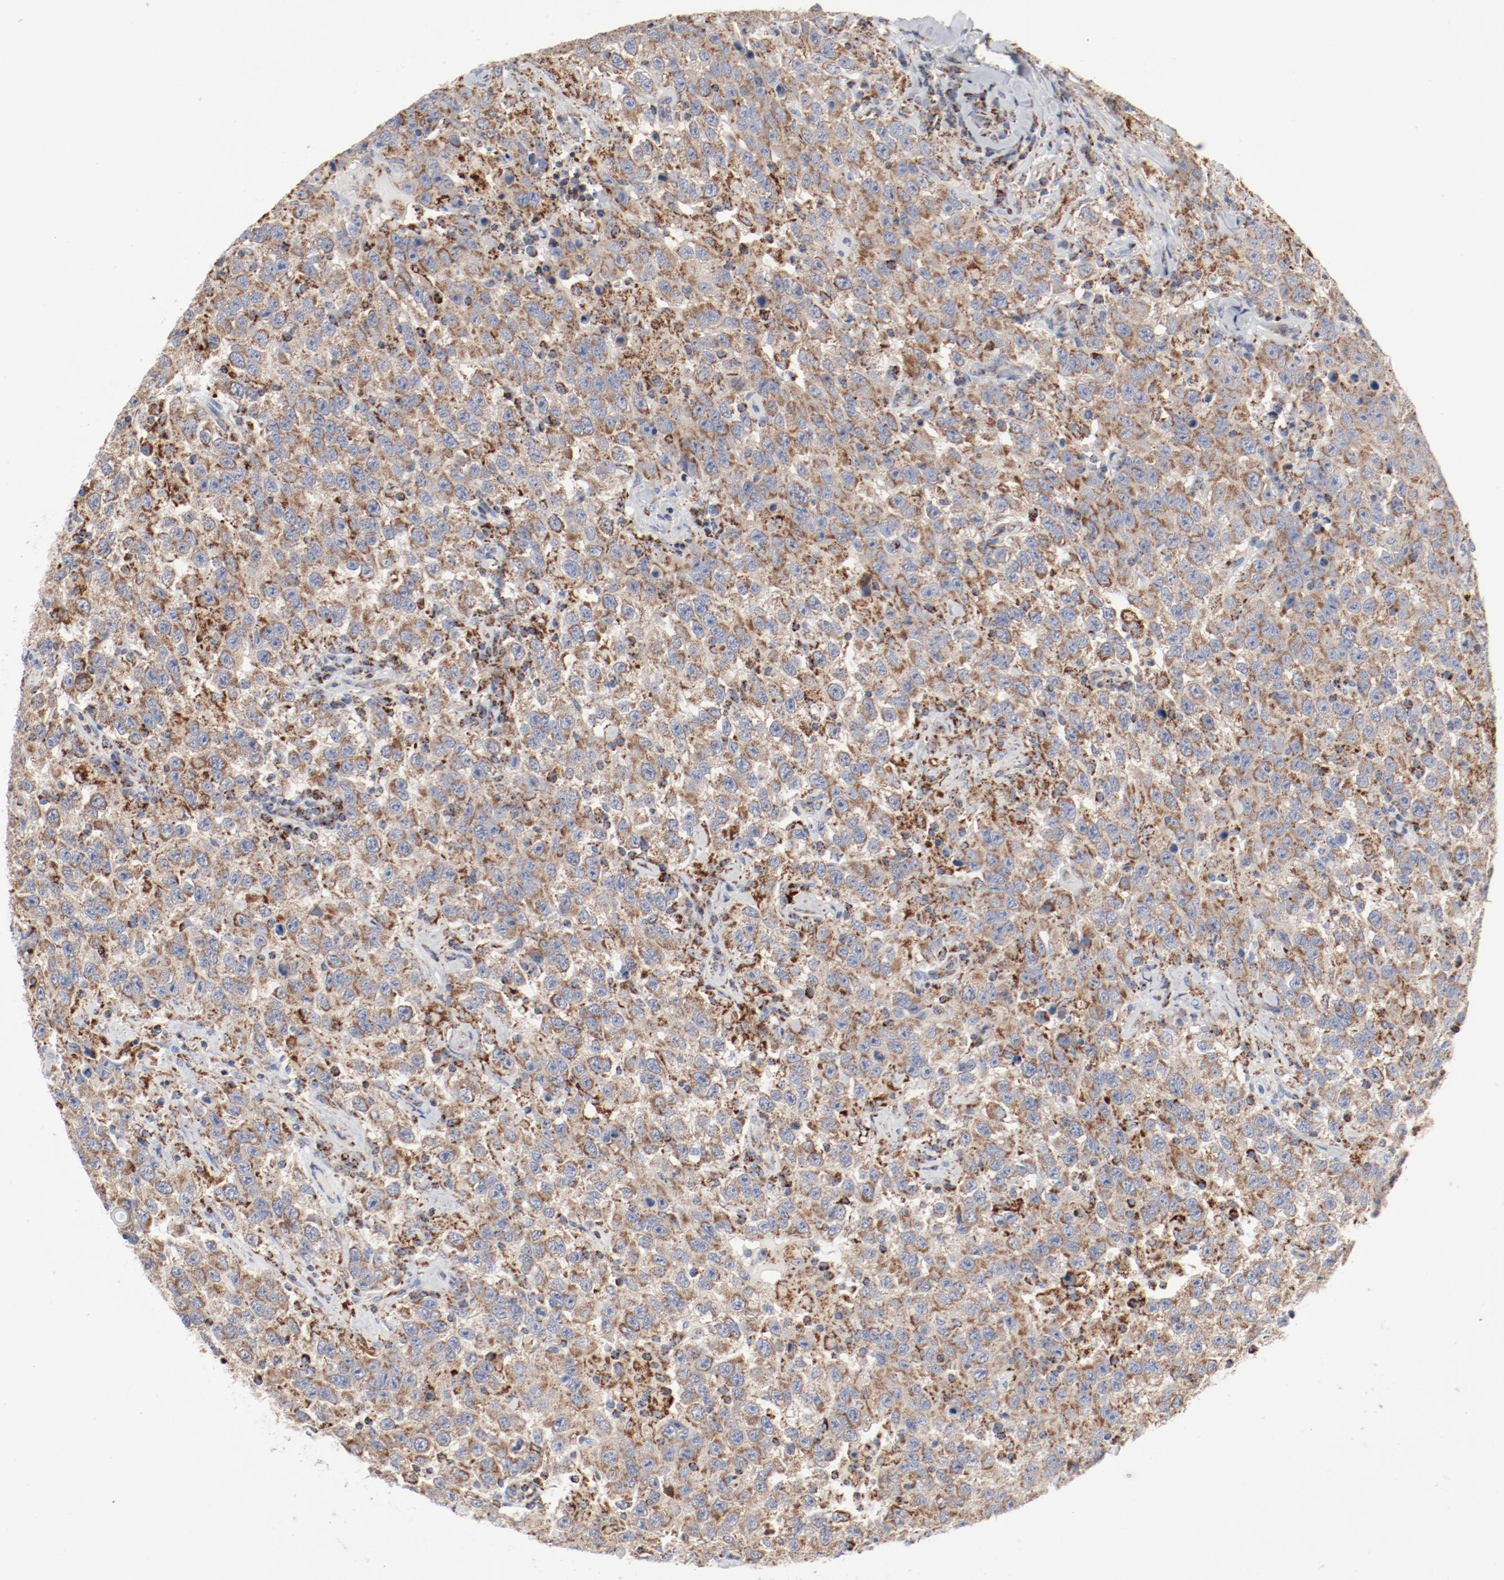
{"staining": {"intensity": "moderate", "quantity": ">75%", "location": "cytoplasmic/membranous"}, "tissue": "testis cancer", "cell_type": "Tumor cells", "image_type": "cancer", "snomed": [{"axis": "morphology", "description": "Seminoma, NOS"}, {"axis": "topography", "description": "Testis"}], "caption": "Brown immunohistochemical staining in human testis seminoma displays moderate cytoplasmic/membranous expression in about >75% of tumor cells.", "gene": "SETD3", "patient": {"sex": "male", "age": 41}}